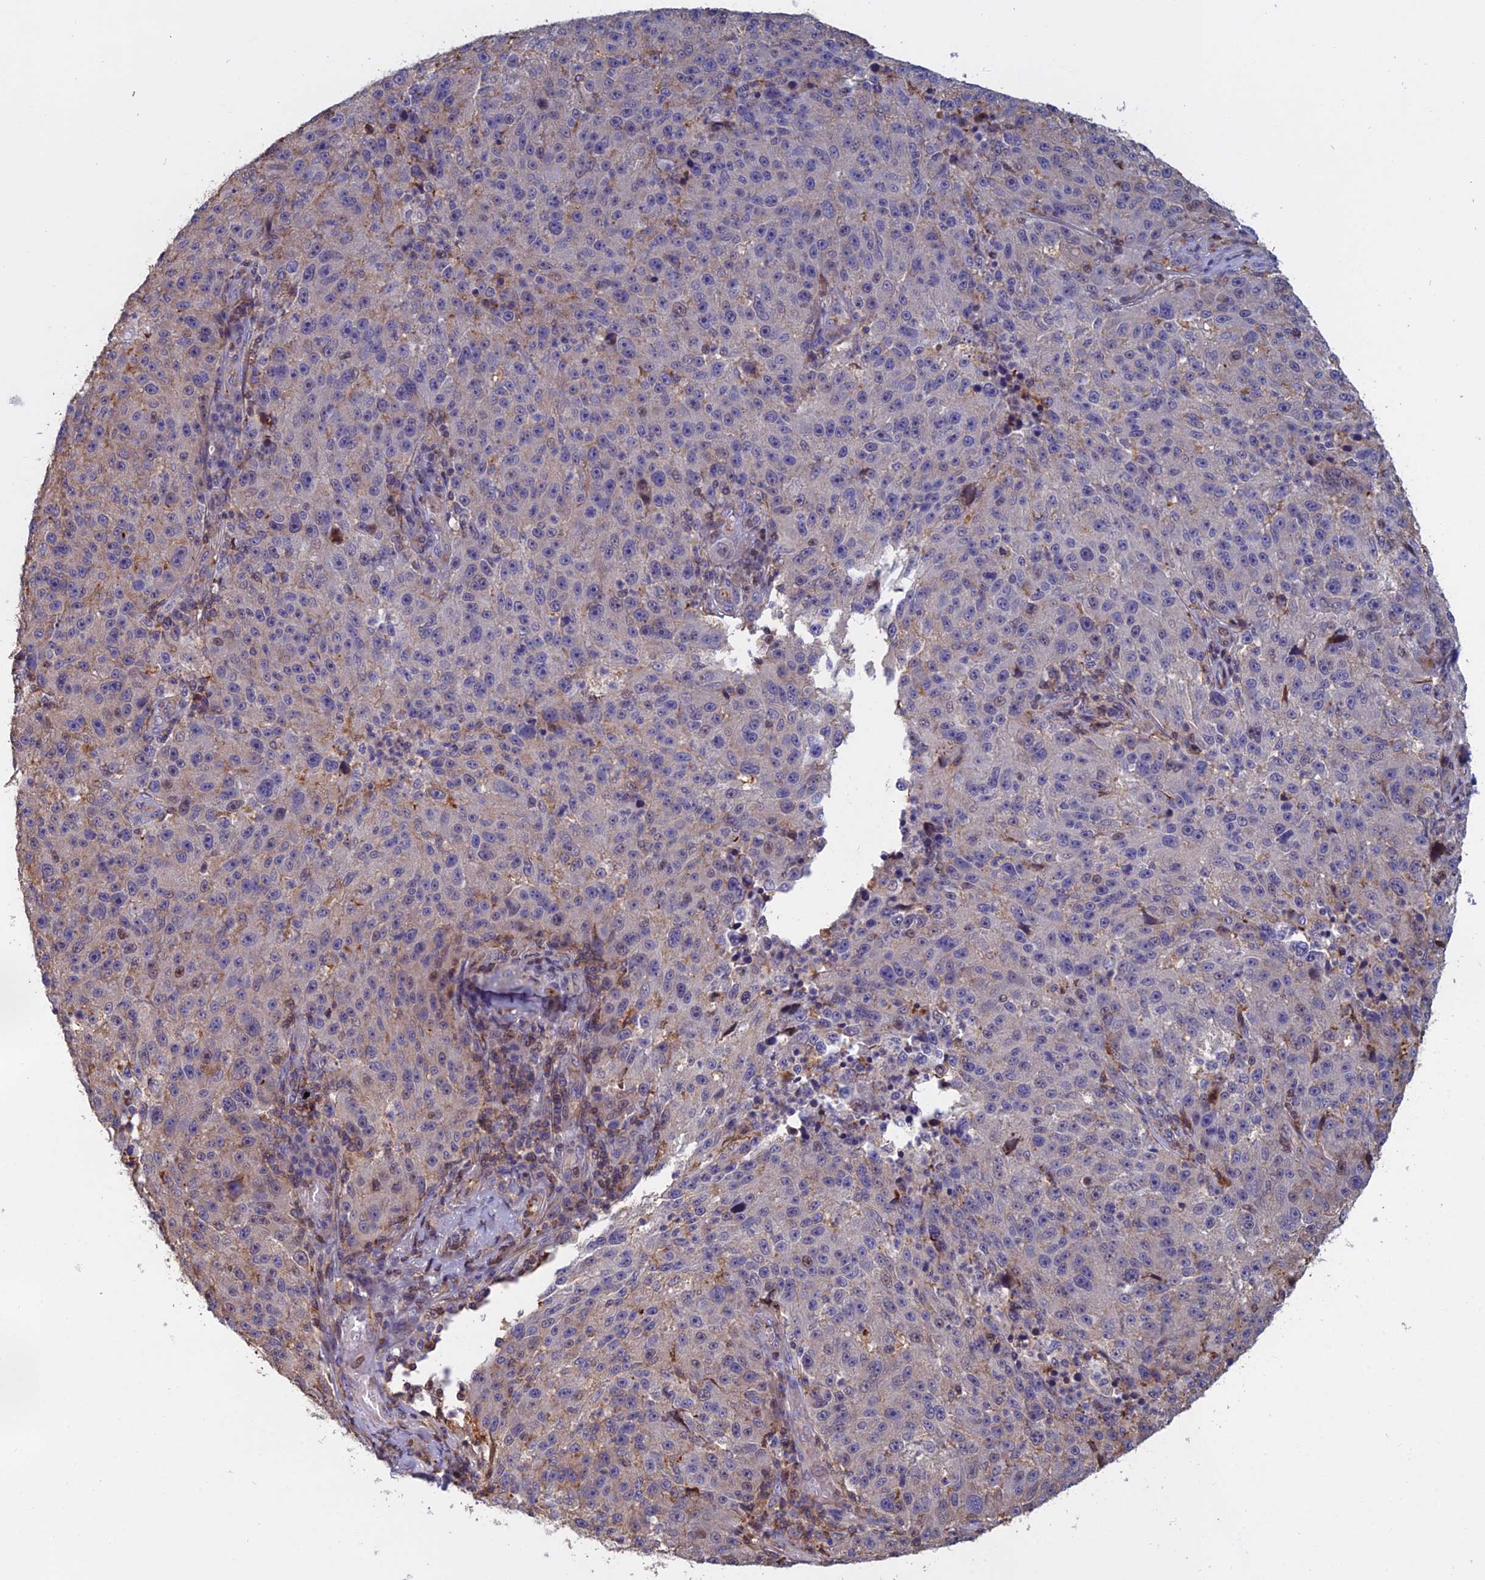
{"staining": {"intensity": "negative", "quantity": "none", "location": "none"}, "tissue": "melanoma", "cell_type": "Tumor cells", "image_type": "cancer", "snomed": [{"axis": "morphology", "description": "Malignant melanoma, NOS"}, {"axis": "topography", "description": "Skin"}], "caption": "Malignant melanoma was stained to show a protein in brown. There is no significant positivity in tumor cells. Brightfield microscopy of immunohistochemistry (IHC) stained with DAB (3,3'-diaminobenzidine) (brown) and hematoxylin (blue), captured at high magnification.", "gene": "C15orf62", "patient": {"sex": "male", "age": 53}}